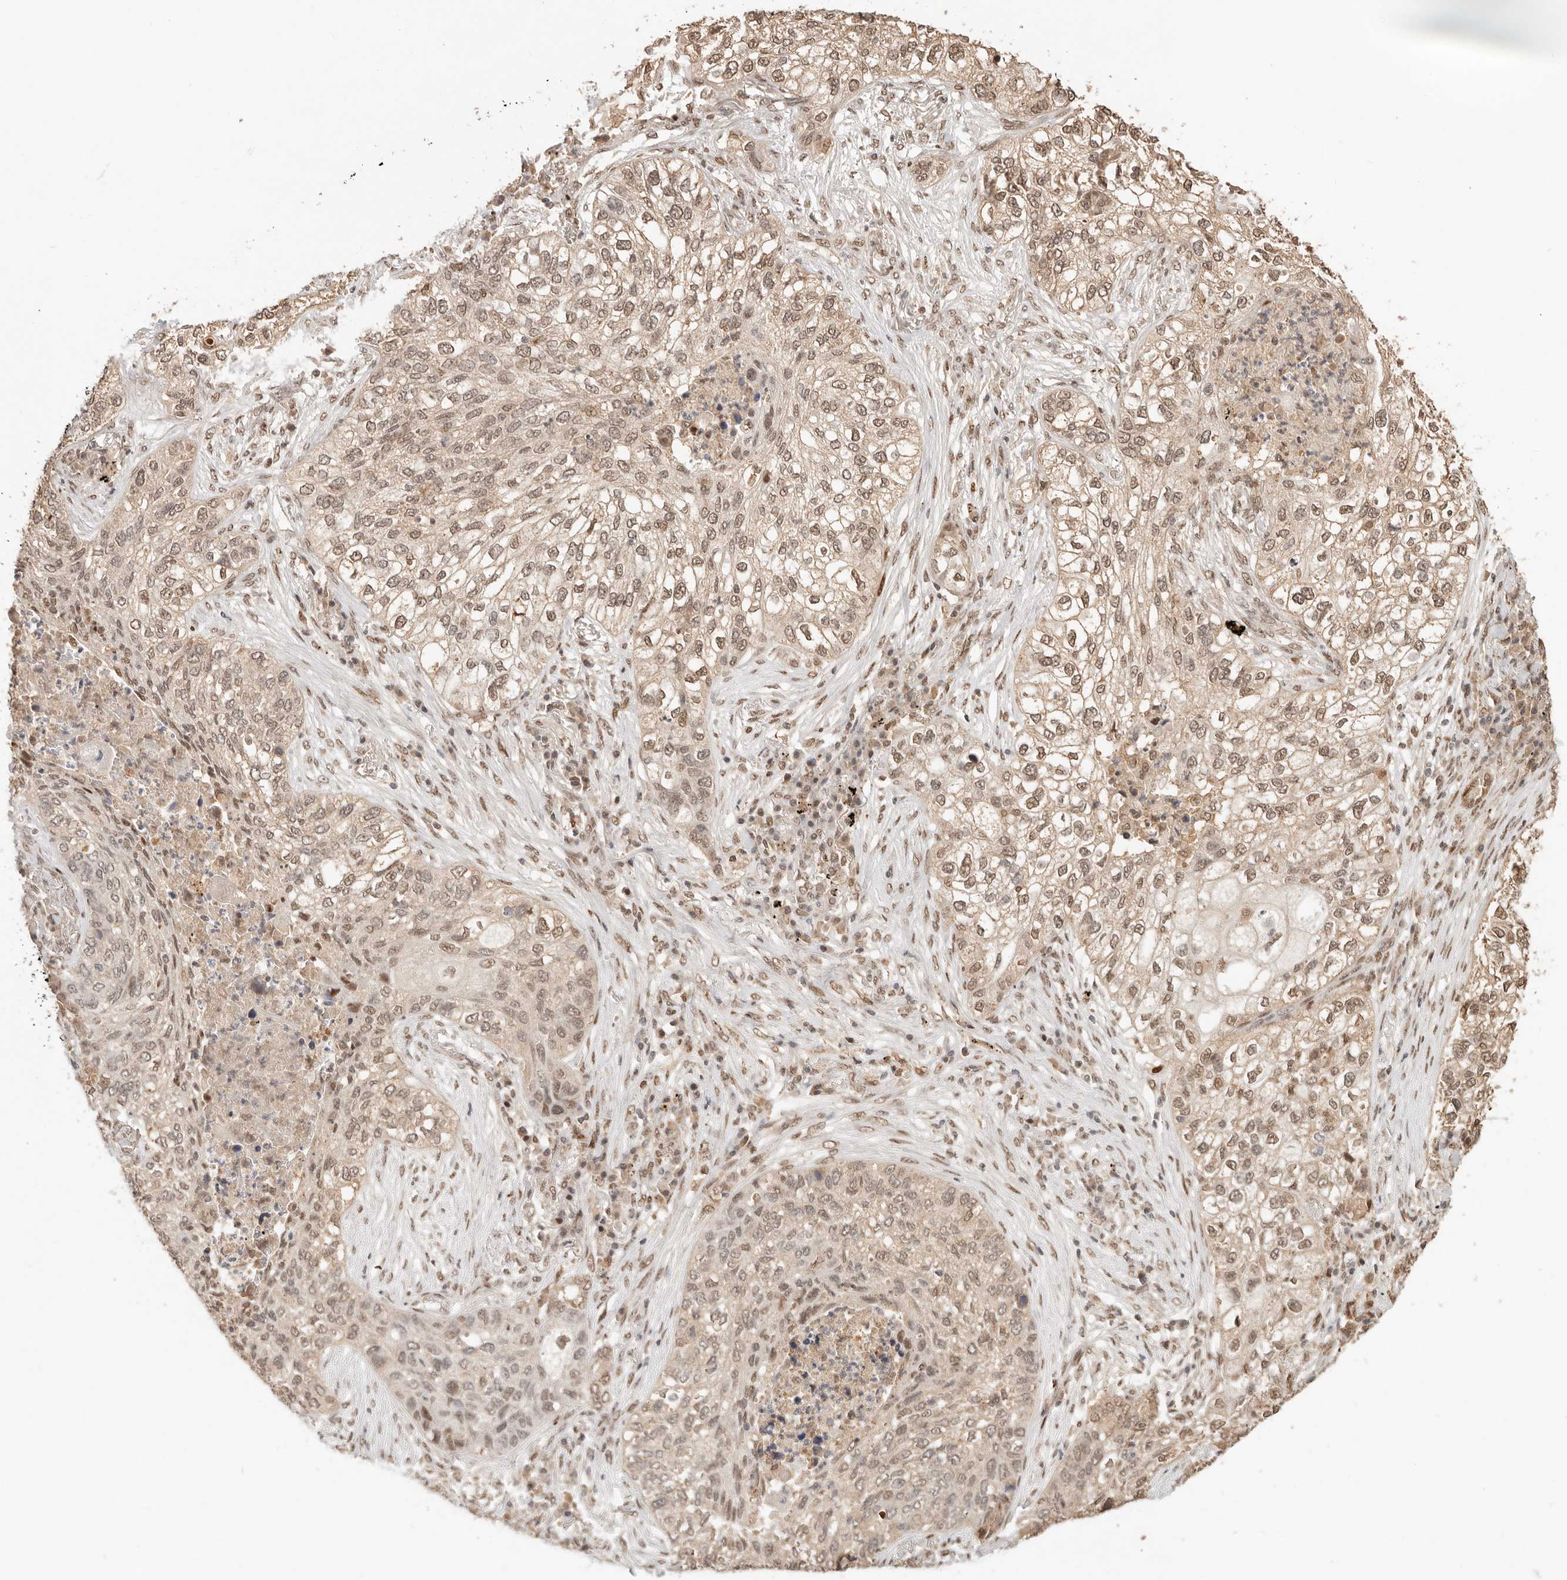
{"staining": {"intensity": "moderate", "quantity": ">75%", "location": "nuclear"}, "tissue": "lung cancer", "cell_type": "Tumor cells", "image_type": "cancer", "snomed": [{"axis": "morphology", "description": "Squamous cell carcinoma, NOS"}, {"axis": "topography", "description": "Lung"}], "caption": "Moderate nuclear protein staining is present in about >75% of tumor cells in lung squamous cell carcinoma.", "gene": "NPAS2", "patient": {"sex": "female", "age": 63}}